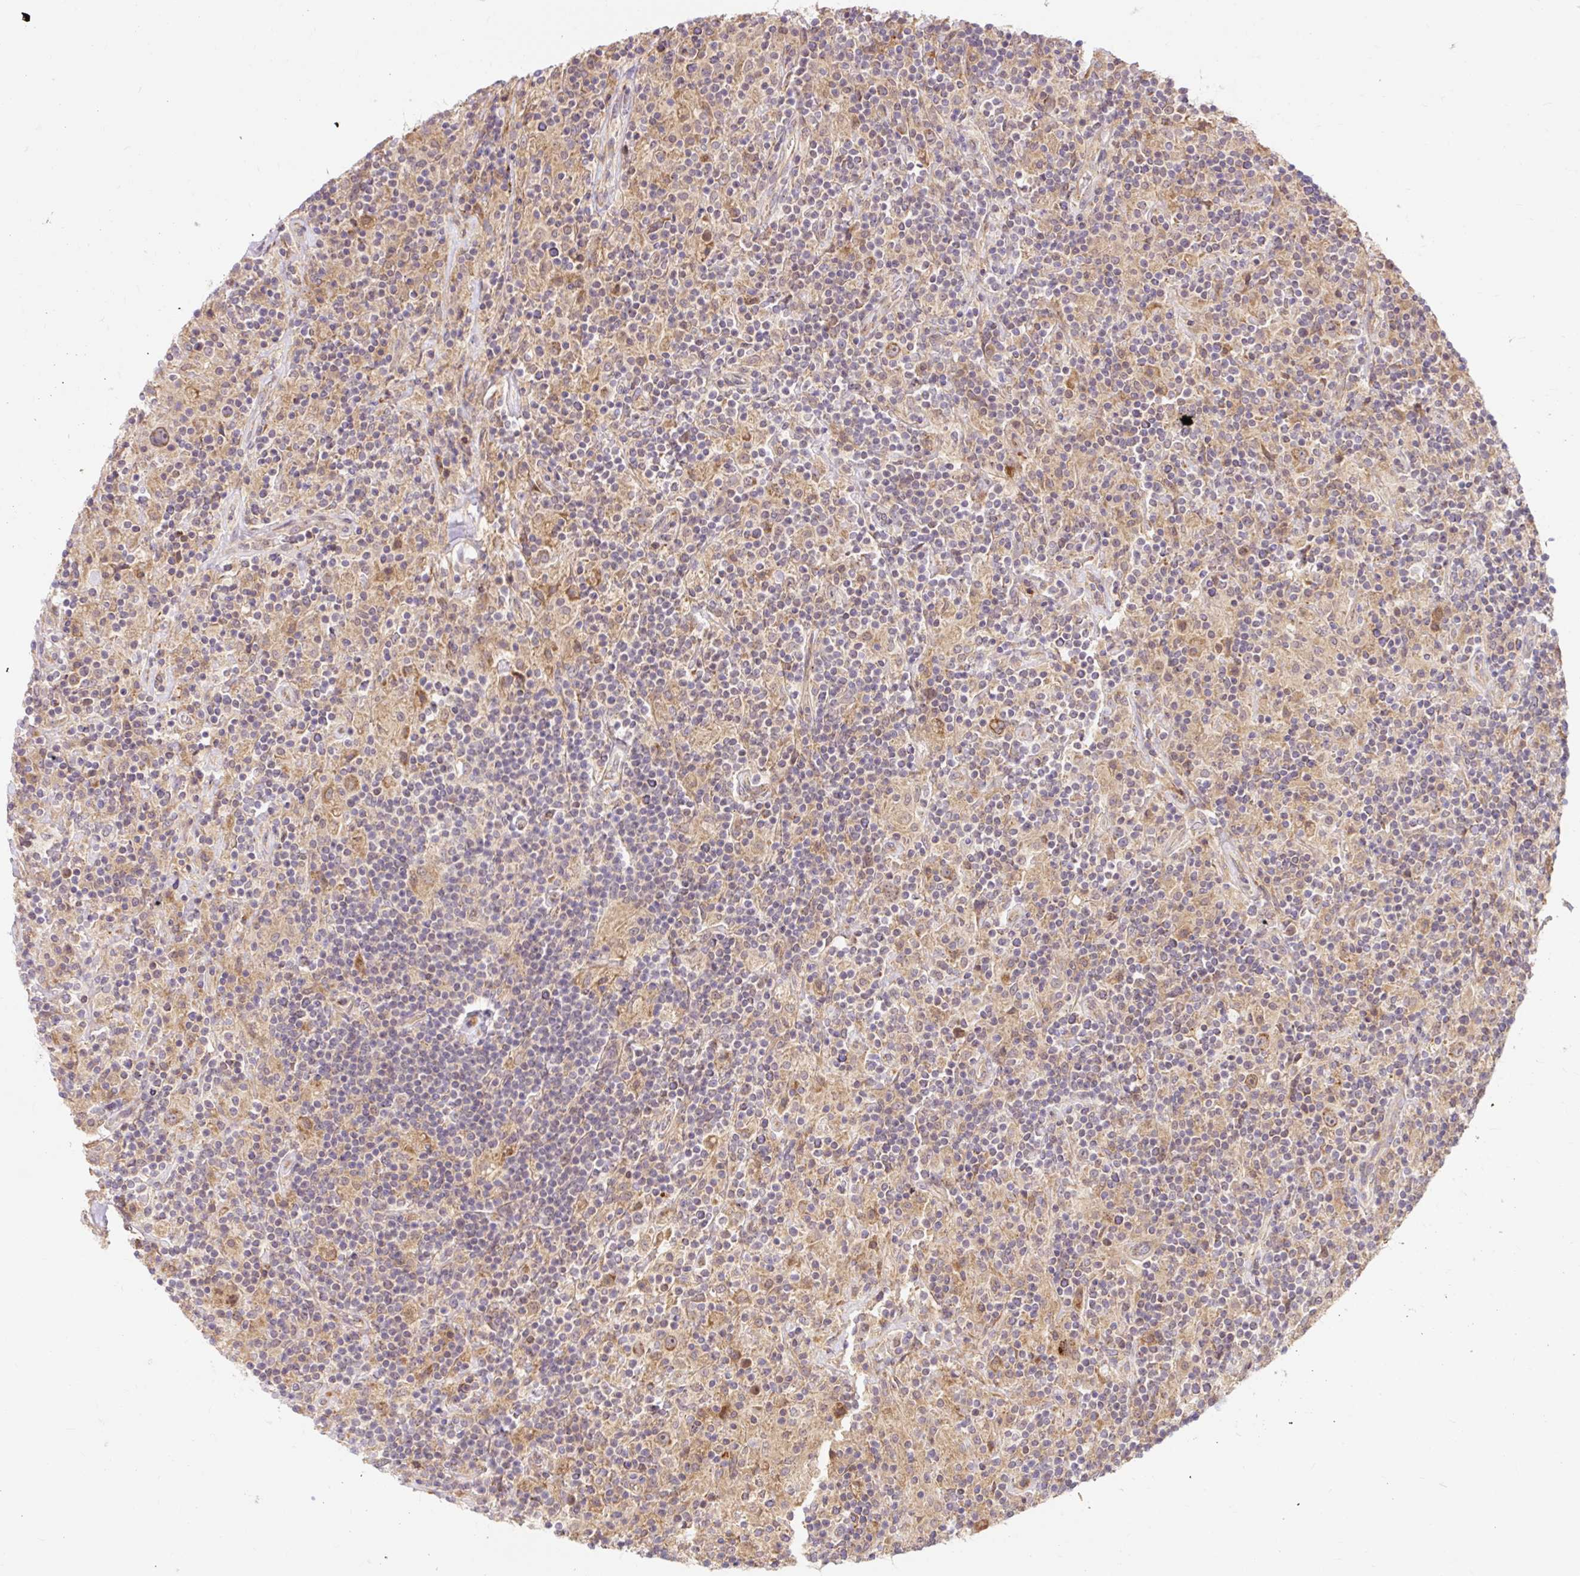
{"staining": {"intensity": "moderate", "quantity": ">75%", "location": "cytoplasmic/membranous"}, "tissue": "lymphoma", "cell_type": "Tumor cells", "image_type": "cancer", "snomed": [{"axis": "morphology", "description": "Hodgkin's disease, NOS"}, {"axis": "topography", "description": "Lymph node"}], "caption": "Human Hodgkin's disease stained with a protein marker exhibits moderate staining in tumor cells.", "gene": "TRIAP1", "patient": {"sex": "male", "age": 70}}